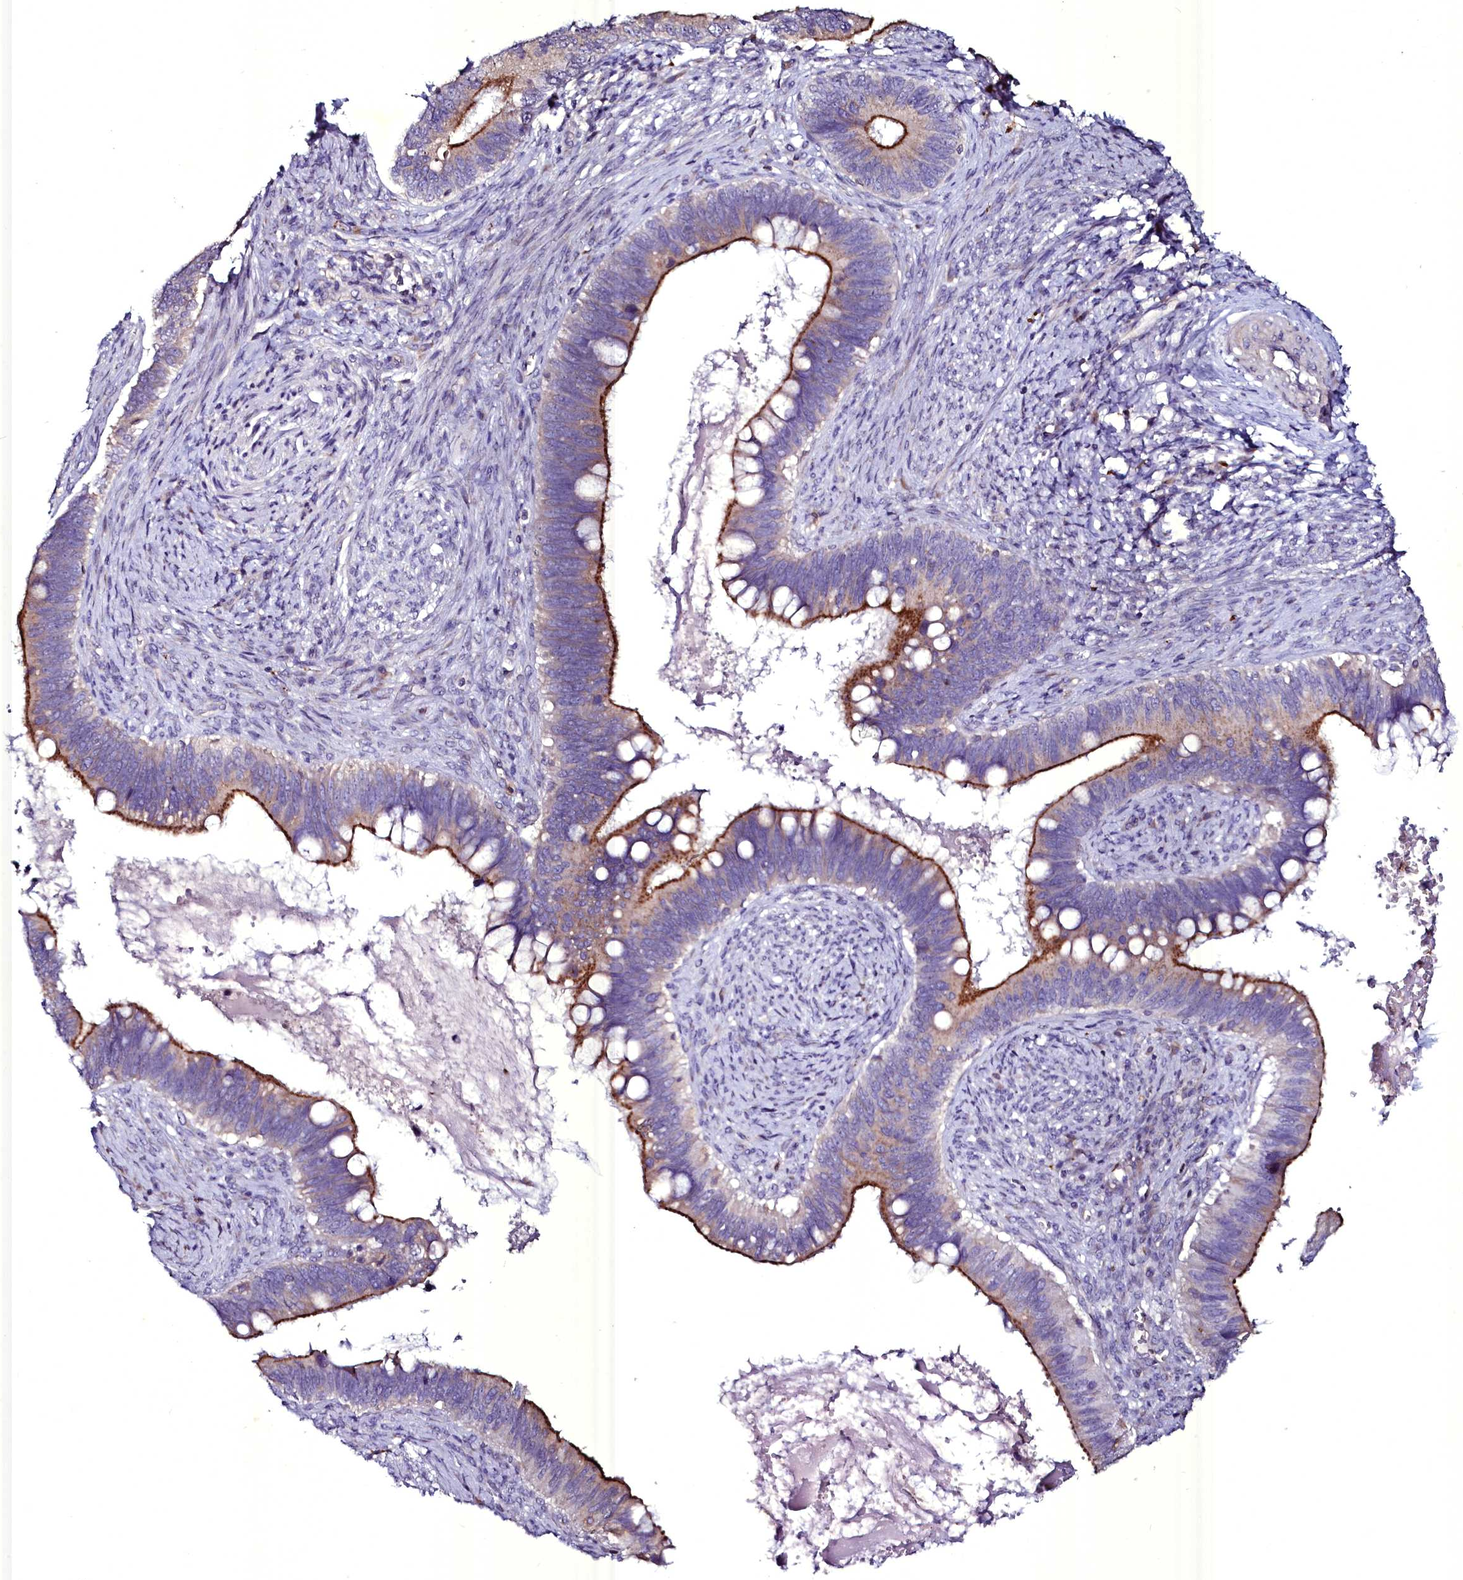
{"staining": {"intensity": "strong", "quantity": "25%-75%", "location": "cytoplasmic/membranous"}, "tissue": "cervical cancer", "cell_type": "Tumor cells", "image_type": "cancer", "snomed": [{"axis": "morphology", "description": "Adenocarcinoma, NOS"}, {"axis": "topography", "description": "Cervix"}], "caption": "Immunohistochemical staining of cervical cancer demonstrates high levels of strong cytoplasmic/membranous positivity in approximately 25%-75% of tumor cells.", "gene": "SELENOT", "patient": {"sex": "female", "age": 42}}